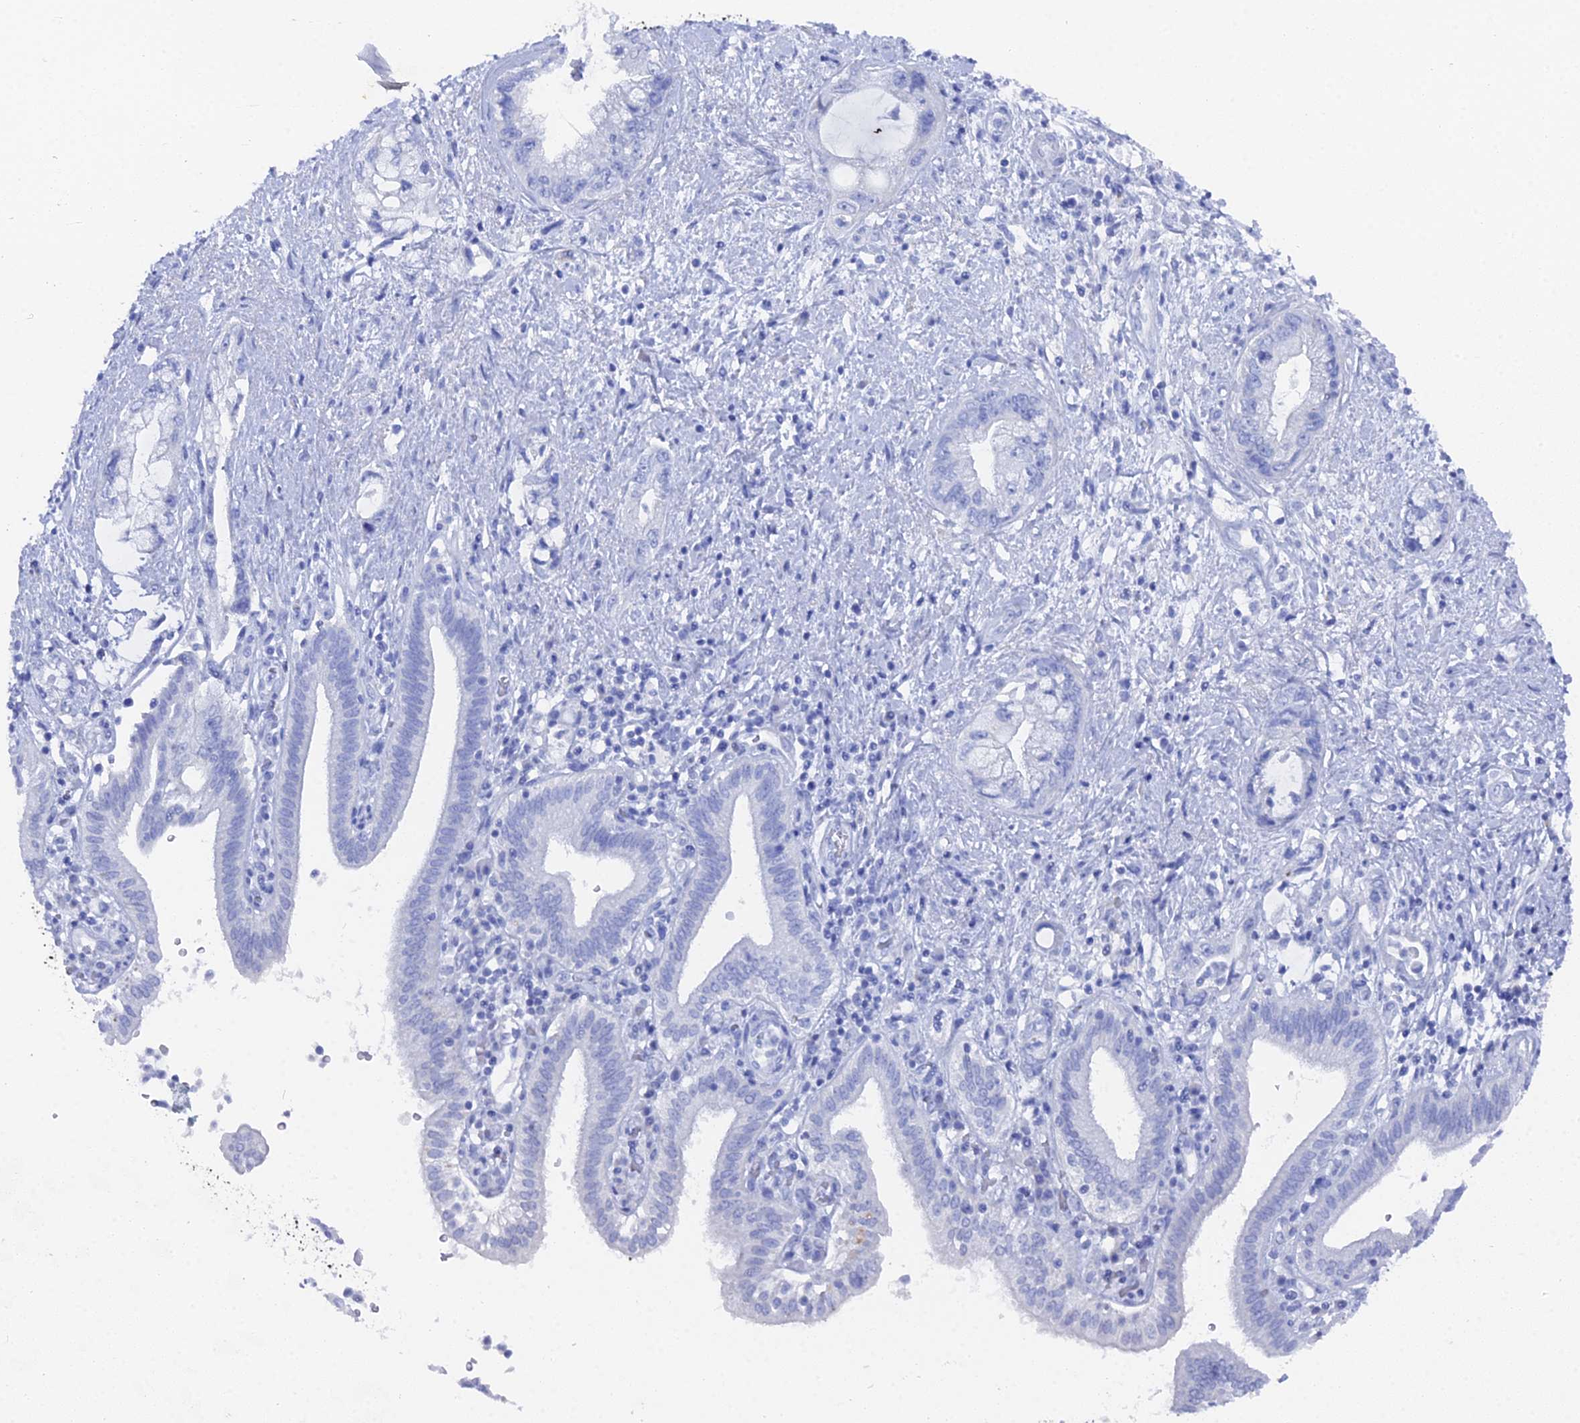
{"staining": {"intensity": "negative", "quantity": "none", "location": "none"}, "tissue": "pancreatic cancer", "cell_type": "Tumor cells", "image_type": "cancer", "snomed": [{"axis": "morphology", "description": "Adenocarcinoma, NOS"}, {"axis": "topography", "description": "Pancreas"}], "caption": "Image shows no significant protein positivity in tumor cells of pancreatic cancer. (Stains: DAB (3,3'-diaminobenzidine) immunohistochemistry (IHC) with hematoxylin counter stain, Microscopy: brightfield microscopy at high magnification).", "gene": "ENPP3", "patient": {"sex": "female", "age": 73}}